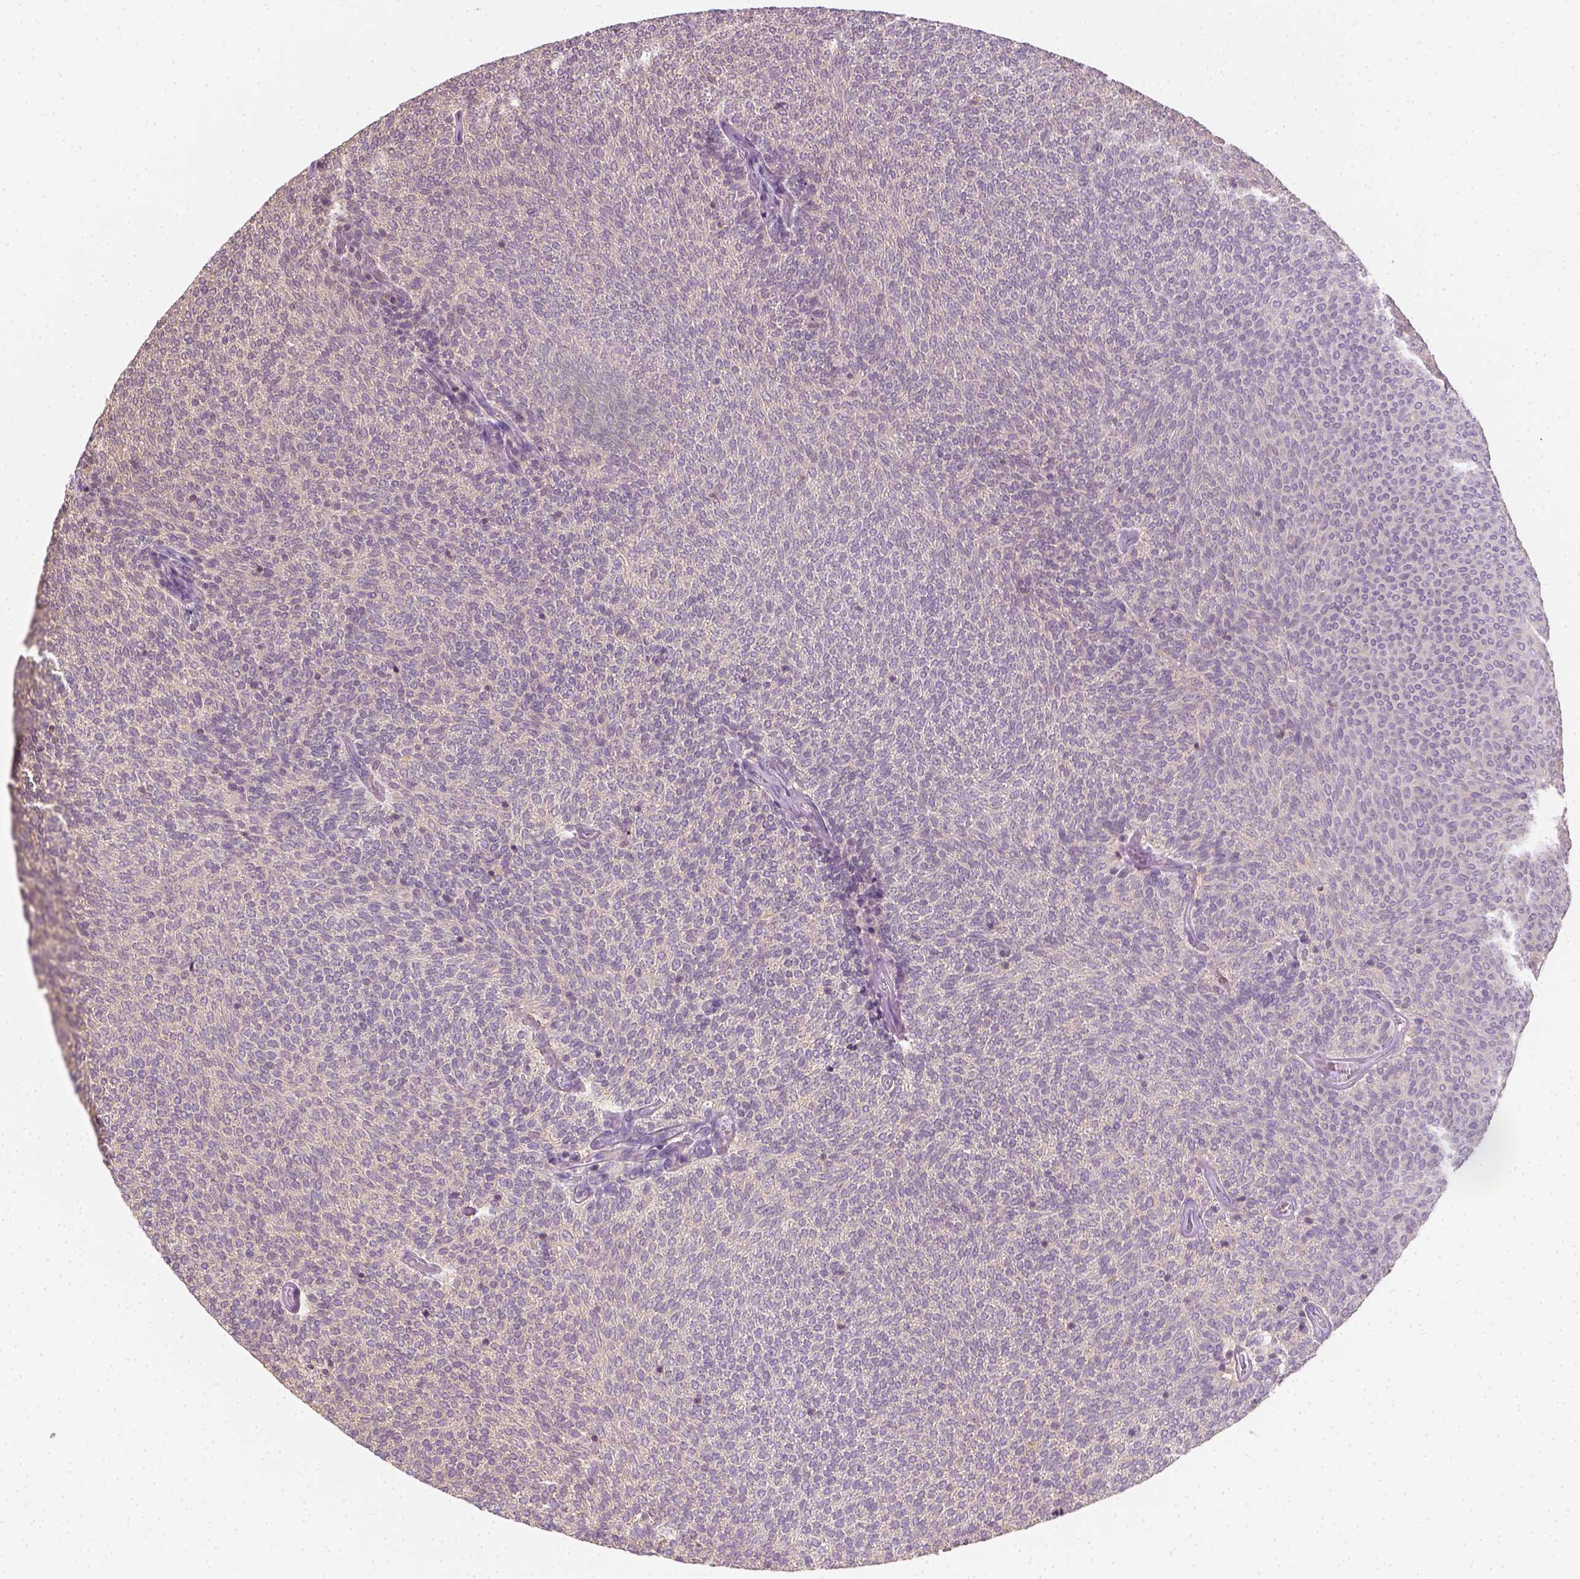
{"staining": {"intensity": "negative", "quantity": "none", "location": "none"}, "tissue": "urothelial cancer", "cell_type": "Tumor cells", "image_type": "cancer", "snomed": [{"axis": "morphology", "description": "Urothelial carcinoma, Low grade"}, {"axis": "topography", "description": "Urinary bladder"}], "caption": "The image reveals no staining of tumor cells in urothelial carcinoma (low-grade). (DAB (3,3'-diaminobenzidine) immunohistochemistry (IHC) with hematoxylin counter stain).", "gene": "EPHB1", "patient": {"sex": "male", "age": 77}}